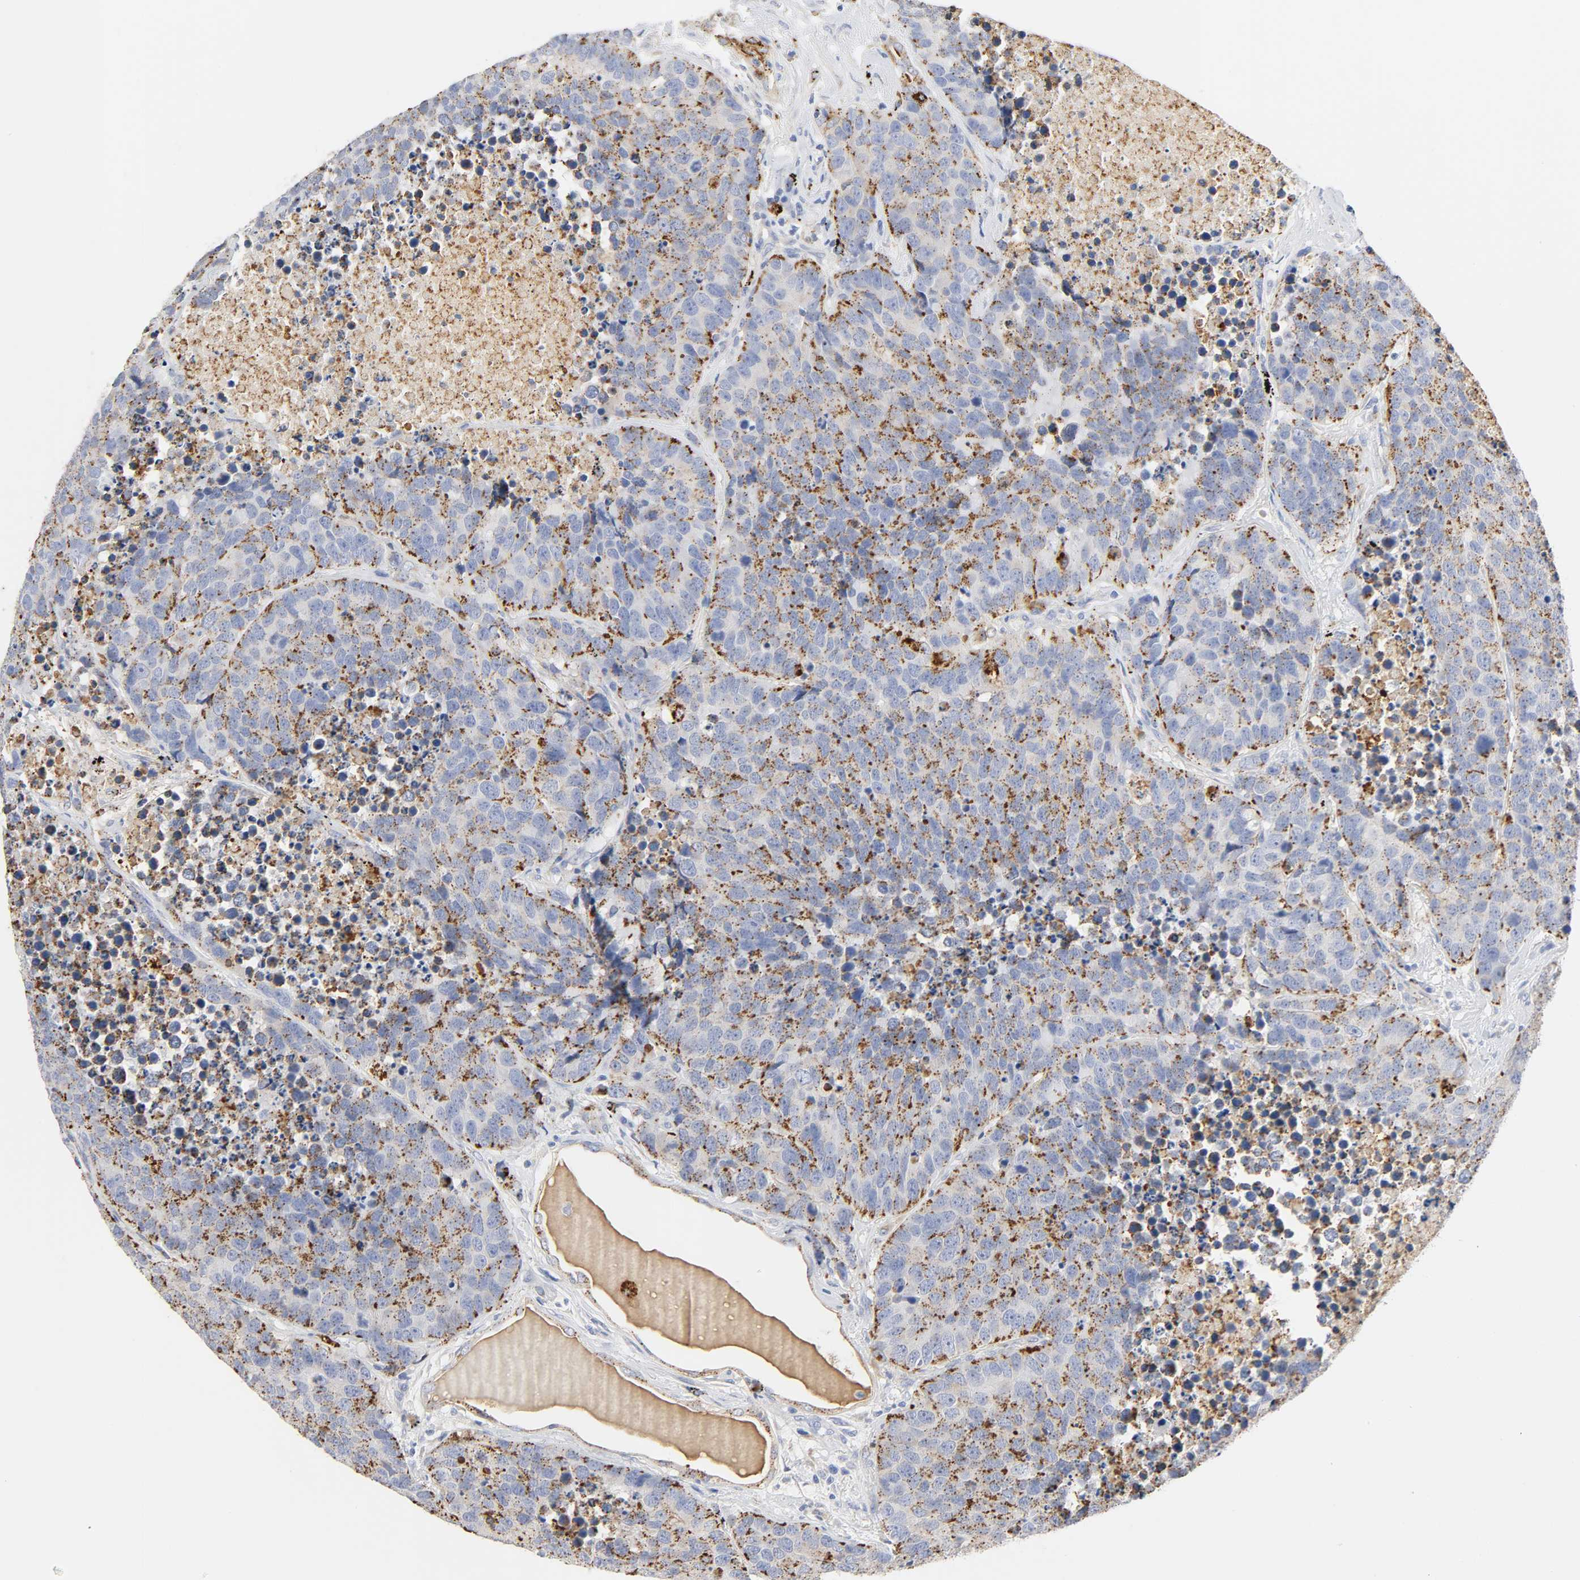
{"staining": {"intensity": "moderate", "quantity": "25%-75%", "location": "cytoplasmic/membranous"}, "tissue": "carcinoid", "cell_type": "Tumor cells", "image_type": "cancer", "snomed": [{"axis": "morphology", "description": "Carcinoid, malignant, NOS"}, {"axis": "topography", "description": "Lung"}], "caption": "Immunohistochemical staining of human carcinoid shows medium levels of moderate cytoplasmic/membranous protein expression in about 25%-75% of tumor cells. (DAB IHC with brightfield microscopy, high magnification).", "gene": "MAGEB17", "patient": {"sex": "male", "age": 60}}